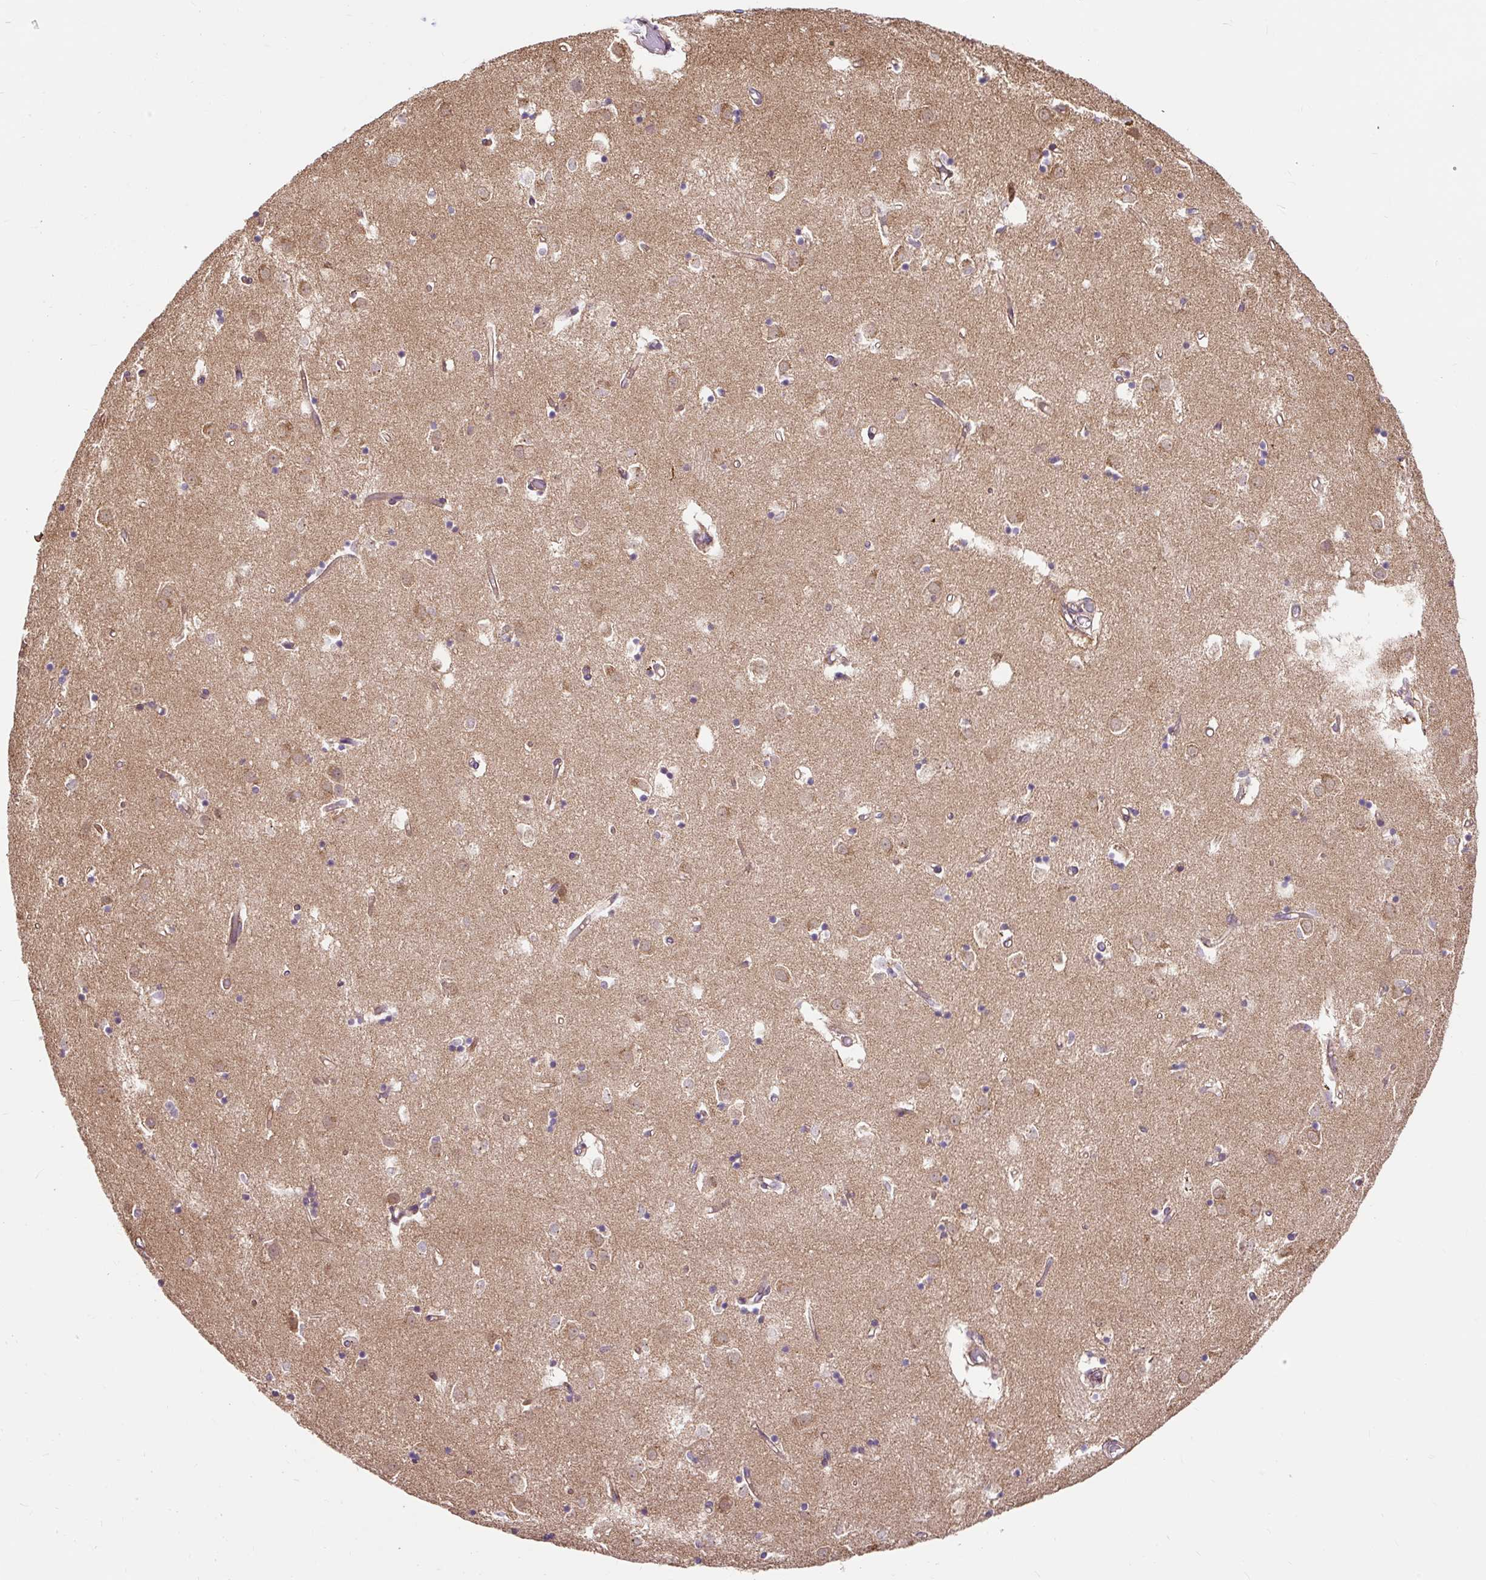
{"staining": {"intensity": "strong", "quantity": "<25%", "location": "cytoplasmic/membranous"}, "tissue": "caudate", "cell_type": "Glial cells", "image_type": "normal", "snomed": [{"axis": "morphology", "description": "Normal tissue, NOS"}, {"axis": "topography", "description": "Lateral ventricle wall"}], "caption": "Benign caudate exhibits strong cytoplasmic/membranous staining in approximately <25% of glial cells.", "gene": "TRIAP1", "patient": {"sex": "male", "age": 70}}